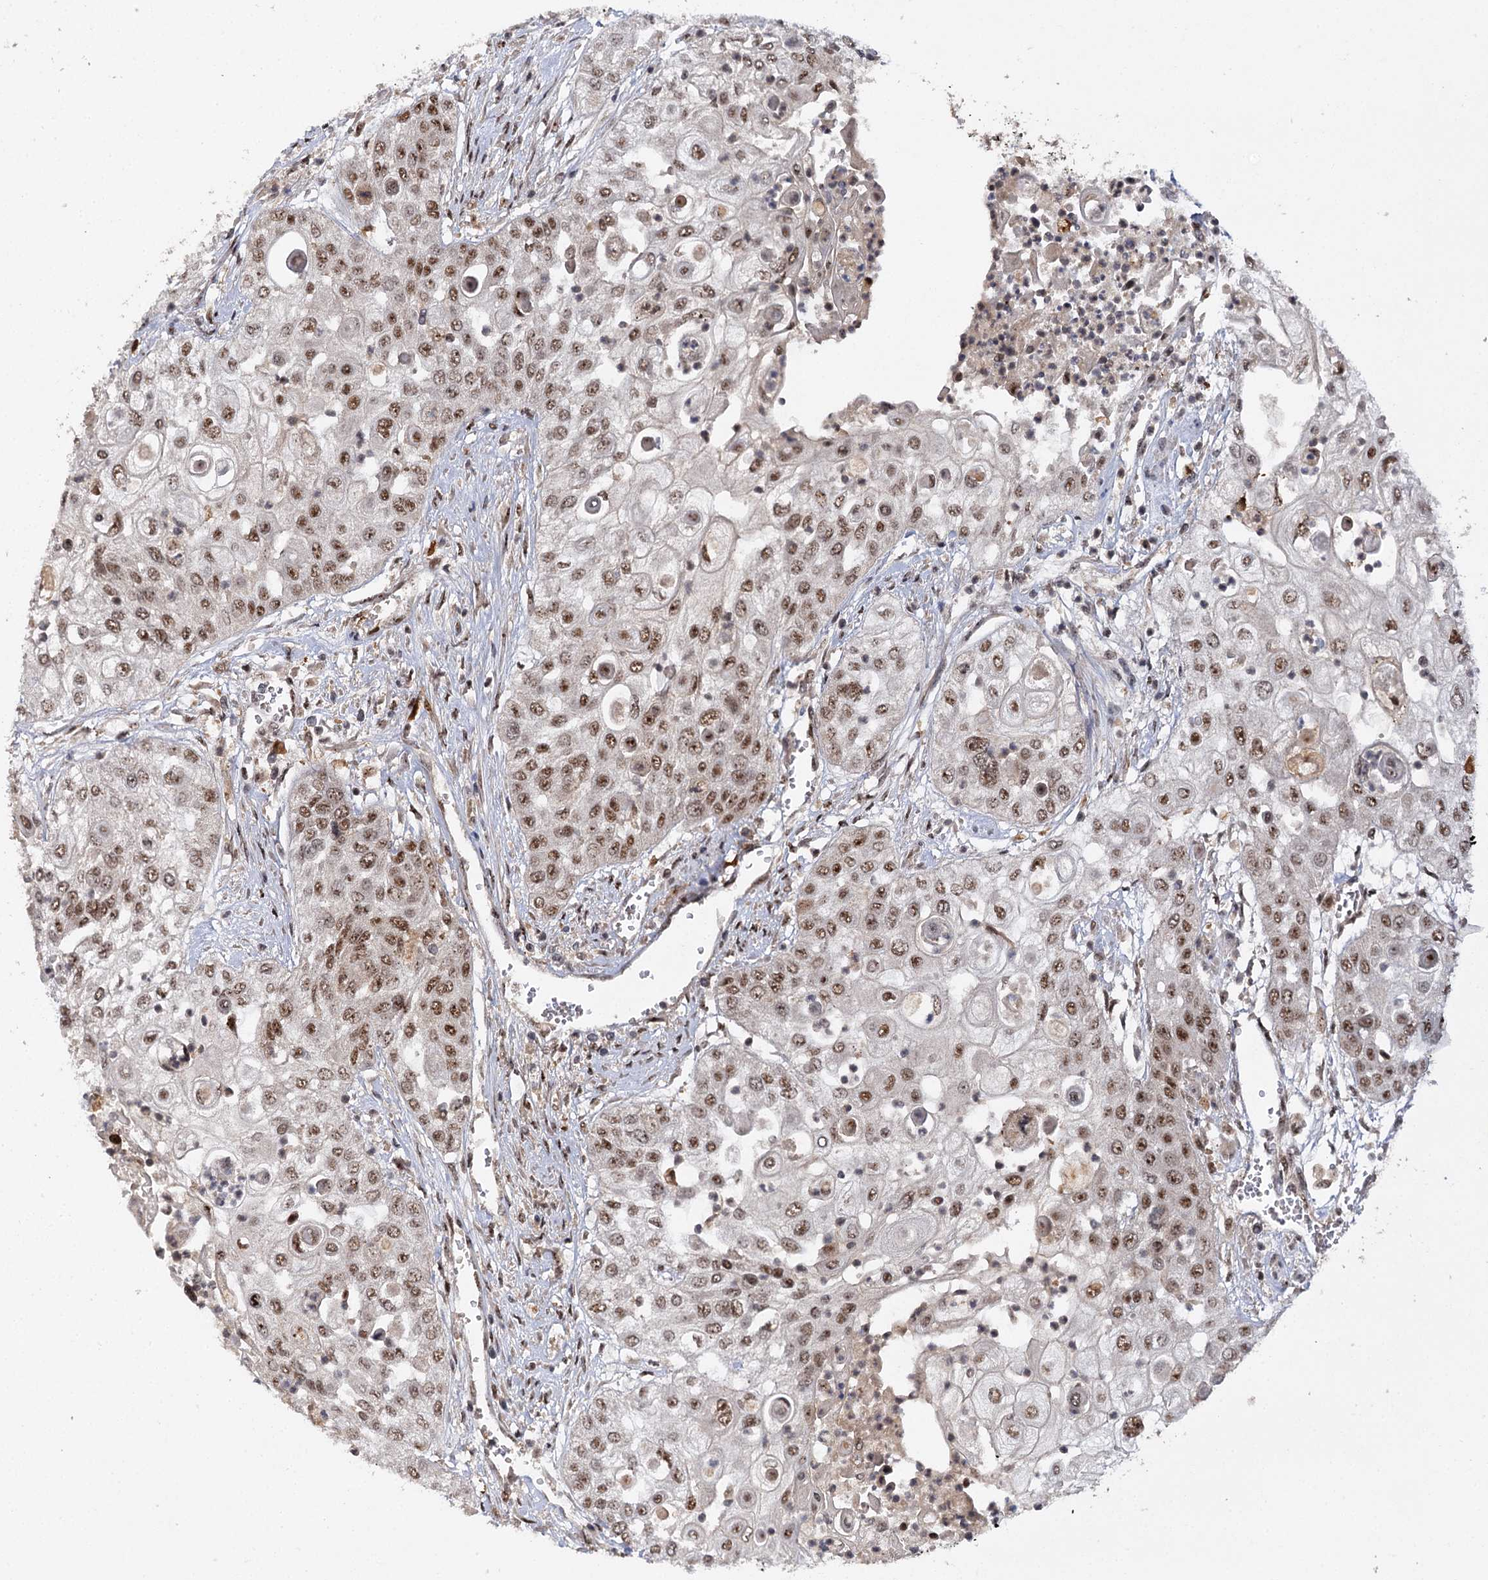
{"staining": {"intensity": "moderate", "quantity": ">75%", "location": "nuclear"}, "tissue": "urothelial cancer", "cell_type": "Tumor cells", "image_type": "cancer", "snomed": [{"axis": "morphology", "description": "Urothelial carcinoma, High grade"}, {"axis": "topography", "description": "Urinary bladder"}], "caption": "DAB (3,3'-diaminobenzidine) immunohistochemical staining of urothelial cancer reveals moderate nuclear protein staining in approximately >75% of tumor cells. The staining is performed using DAB brown chromogen to label protein expression. The nuclei are counter-stained blue using hematoxylin.", "gene": "BUD13", "patient": {"sex": "female", "age": 79}}